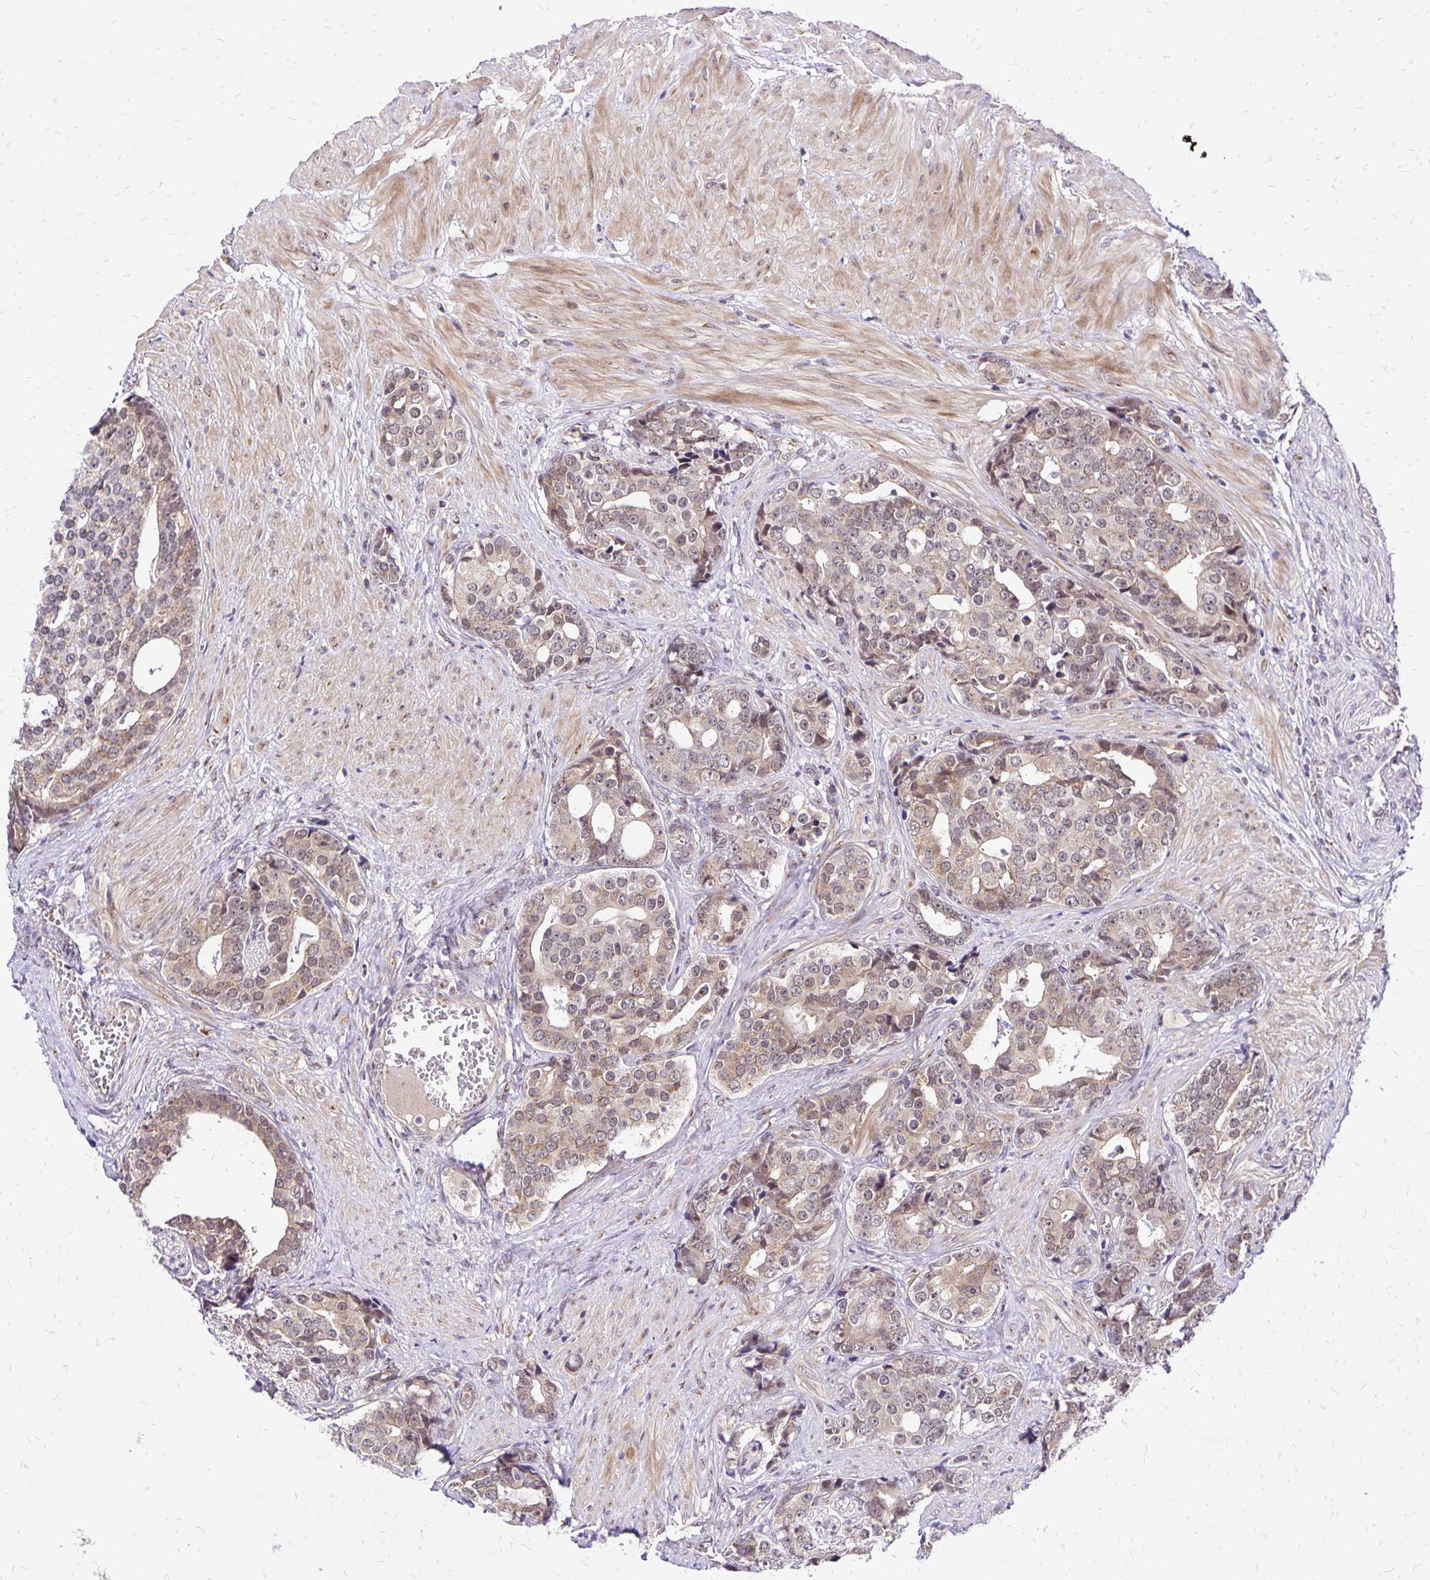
{"staining": {"intensity": "weak", "quantity": ">75%", "location": "cytoplasmic/membranous"}, "tissue": "prostate cancer", "cell_type": "Tumor cells", "image_type": "cancer", "snomed": [{"axis": "morphology", "description": "Adenocarcinoma, High grade"}, {"axis": "topography", "description": "Prostate"}], "caption": "Prostate cancer stained with a brown dye shows weak cytoplasmic/membranous positive expression in approximately >75% of tumor cells.", "gene": "GOLGA5", "patient": {"sex": "male", "age": 71}}